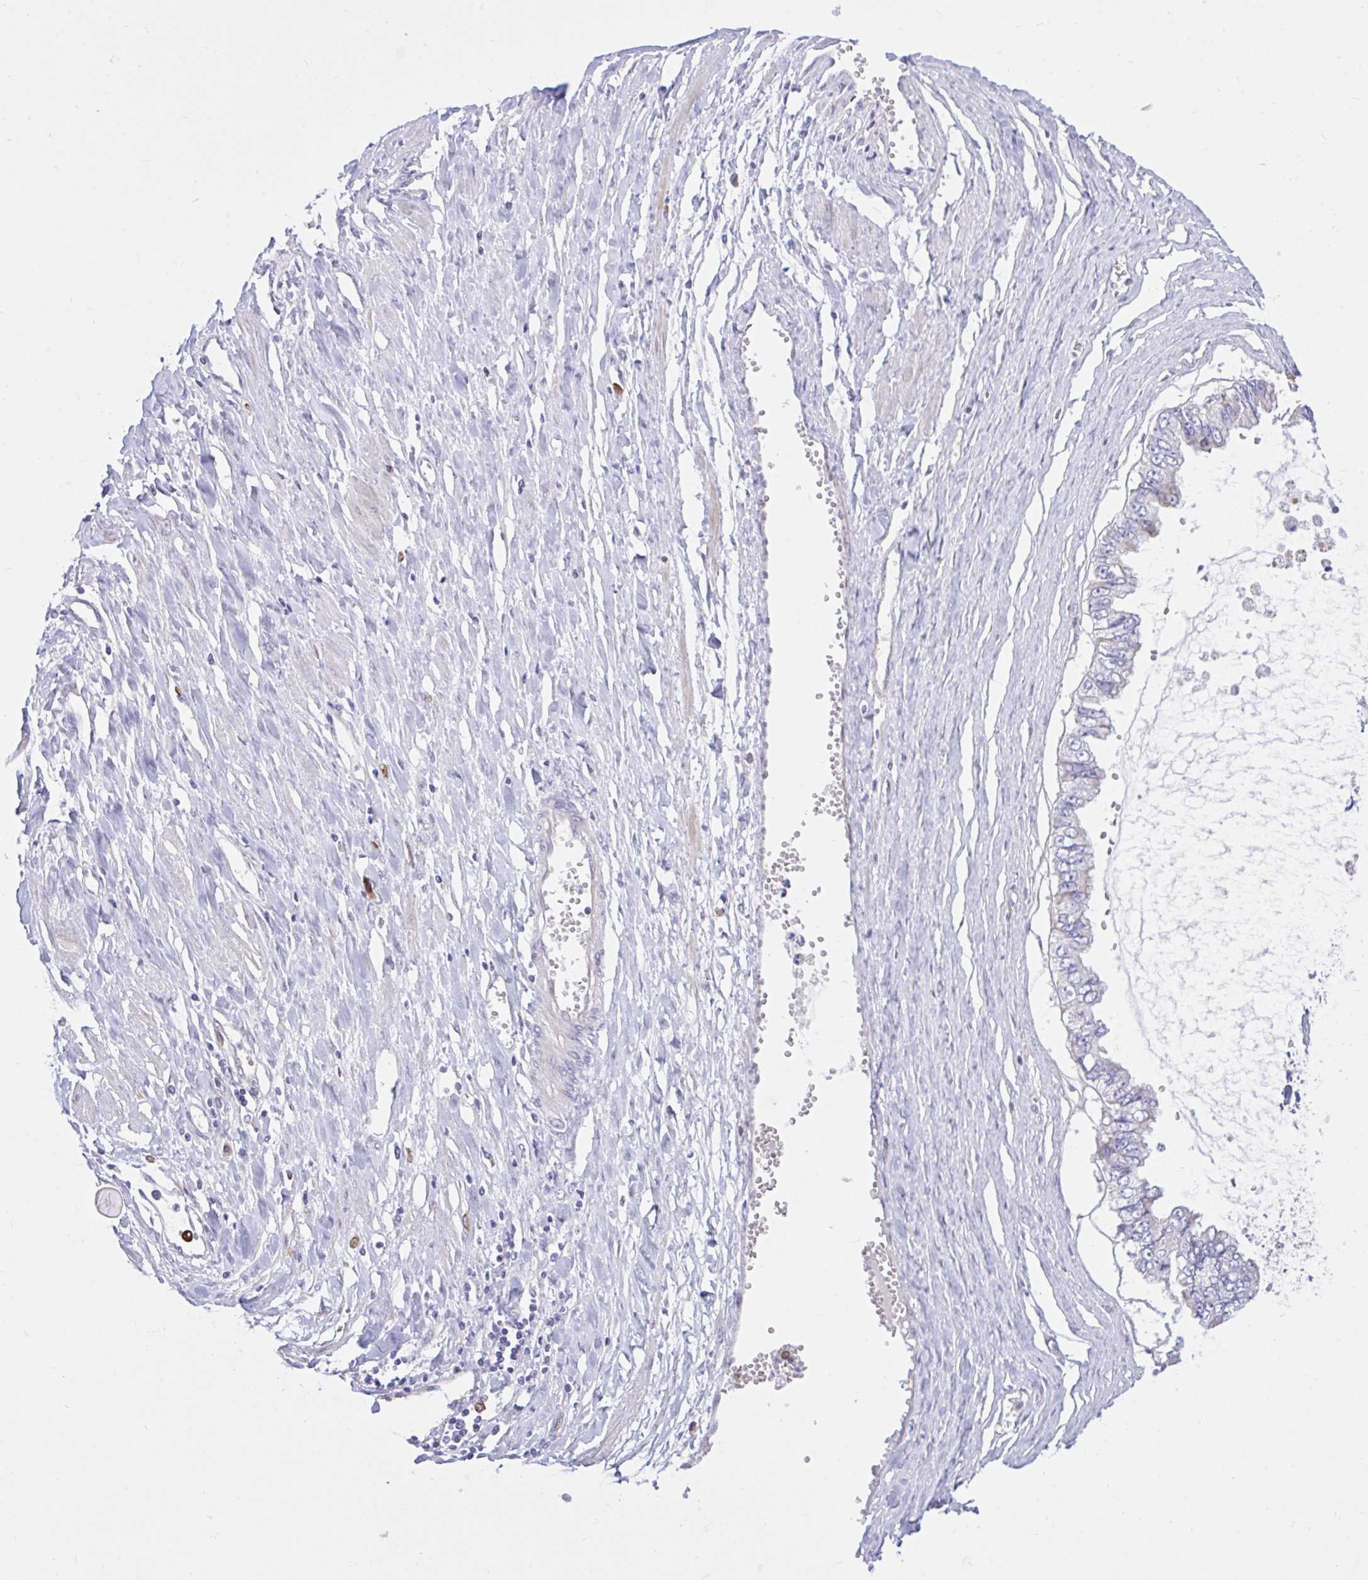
{"staining": {"intensity": "weak", "quantity": "<25%", "location": "cytoplasmic/membranous"}, "tissue": "ovarian cancer", "cell_type": "Tumor cells", "image_type": "cancer", "snomed": [{"axis": "morphology", "description": "Cystadenocarcinoma, mucinous, NOS"}, {"axis": "topography", "description": "Ovary"}], "caption": "An IHC histopathology image of ovarian cancer (mucinous cystadenocarcinoma) is shown. There is no staining in tumor cells of ovarian cancer (mucinous cystadenocarcinoma).", "gene": "EEF1A2", "patient": {"sex": "female", "age": 72}}